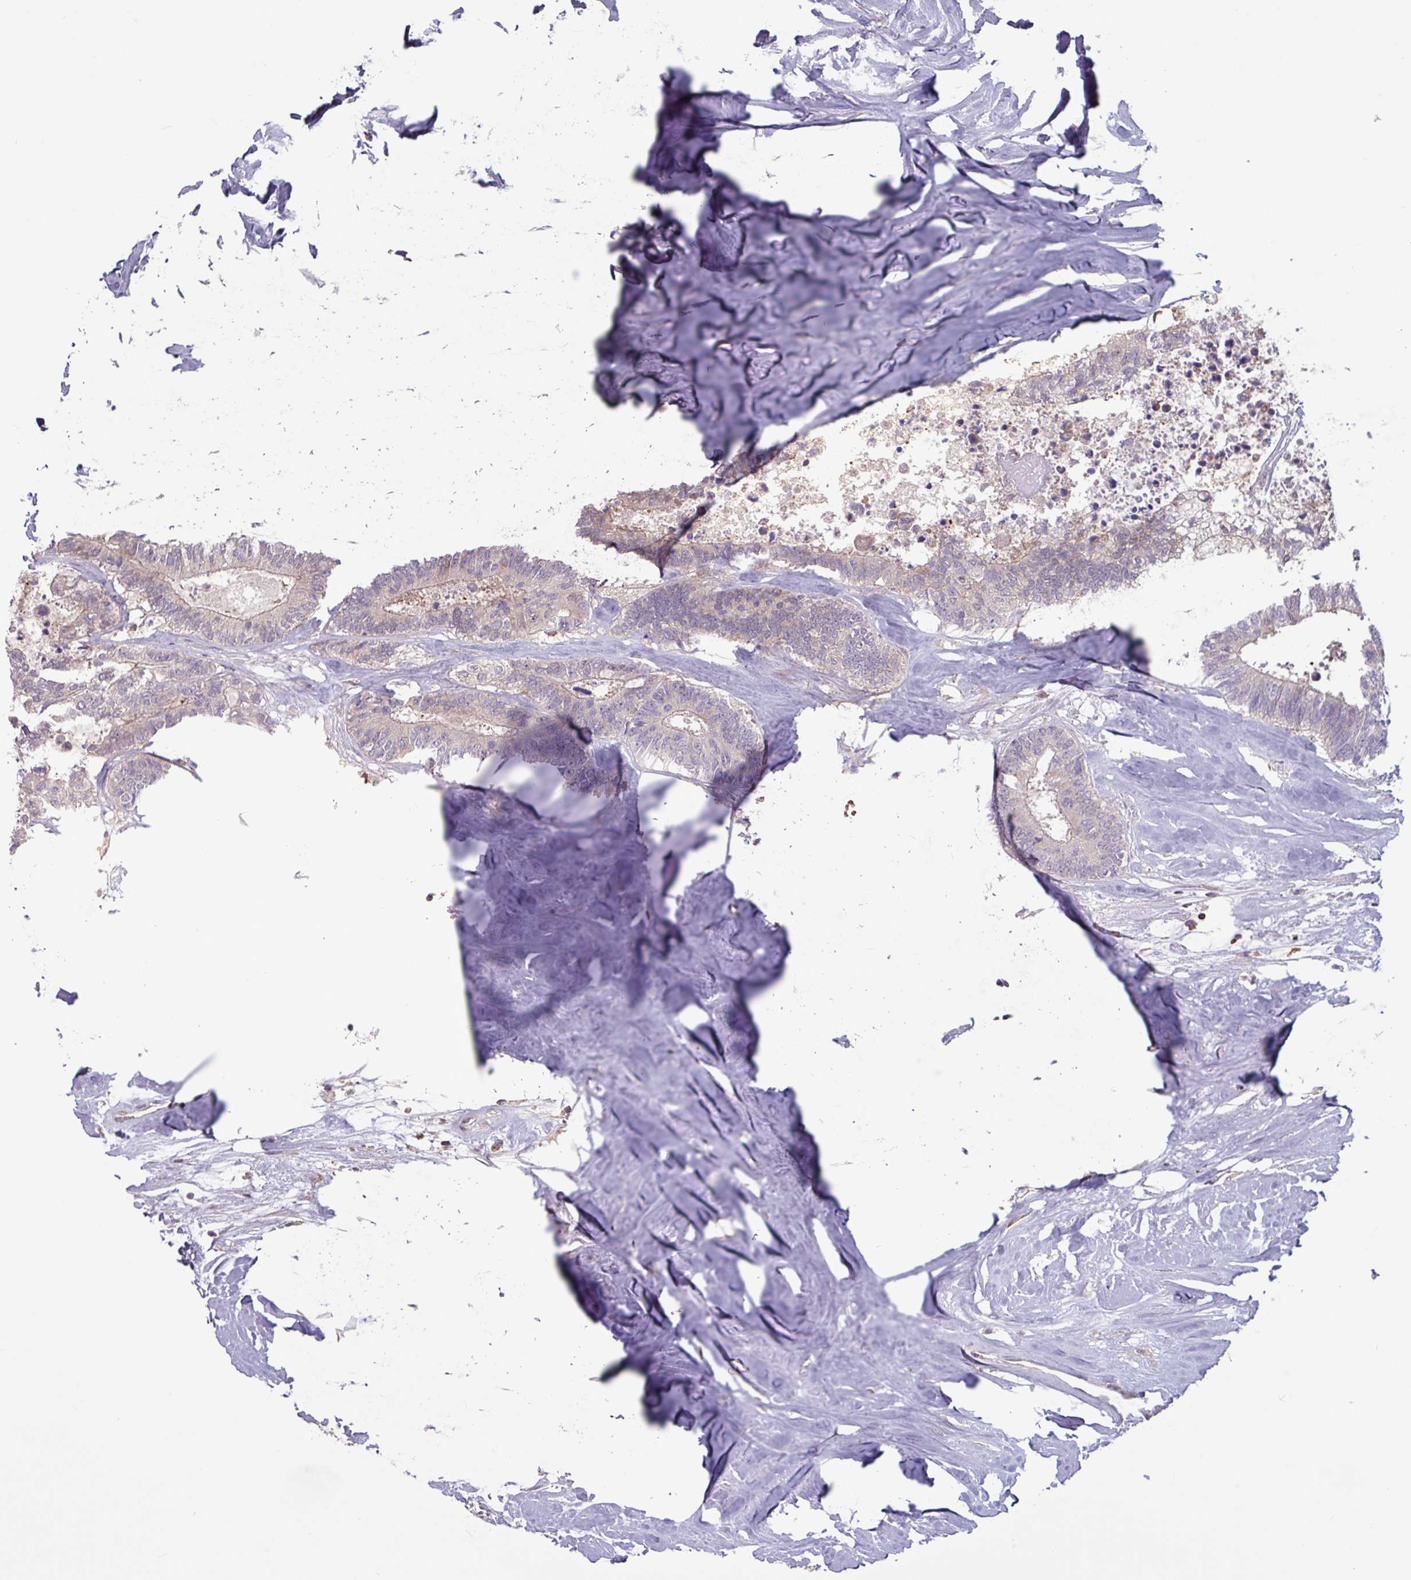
{"staining": {"intensity": "negative", "quantity": "none", "location": "none"}, "tissue": "colorectal cancer", "cell_type": "Tumor cells", "image_type": "cancer", "snomed": [{"axis": "morphology", "description": "Adenocarcinoma, NOS"}, {"axis": "topography", "description": "Colon"}, {"axis": "topography", "description": "Rectum"}], "caption": "Micrograph shows no significant protein staining in tumor cells of colorectal cancer (adenocarcinoma).", "gene": "SEC61G", "patient": {"sex": "male", "age": 57}}